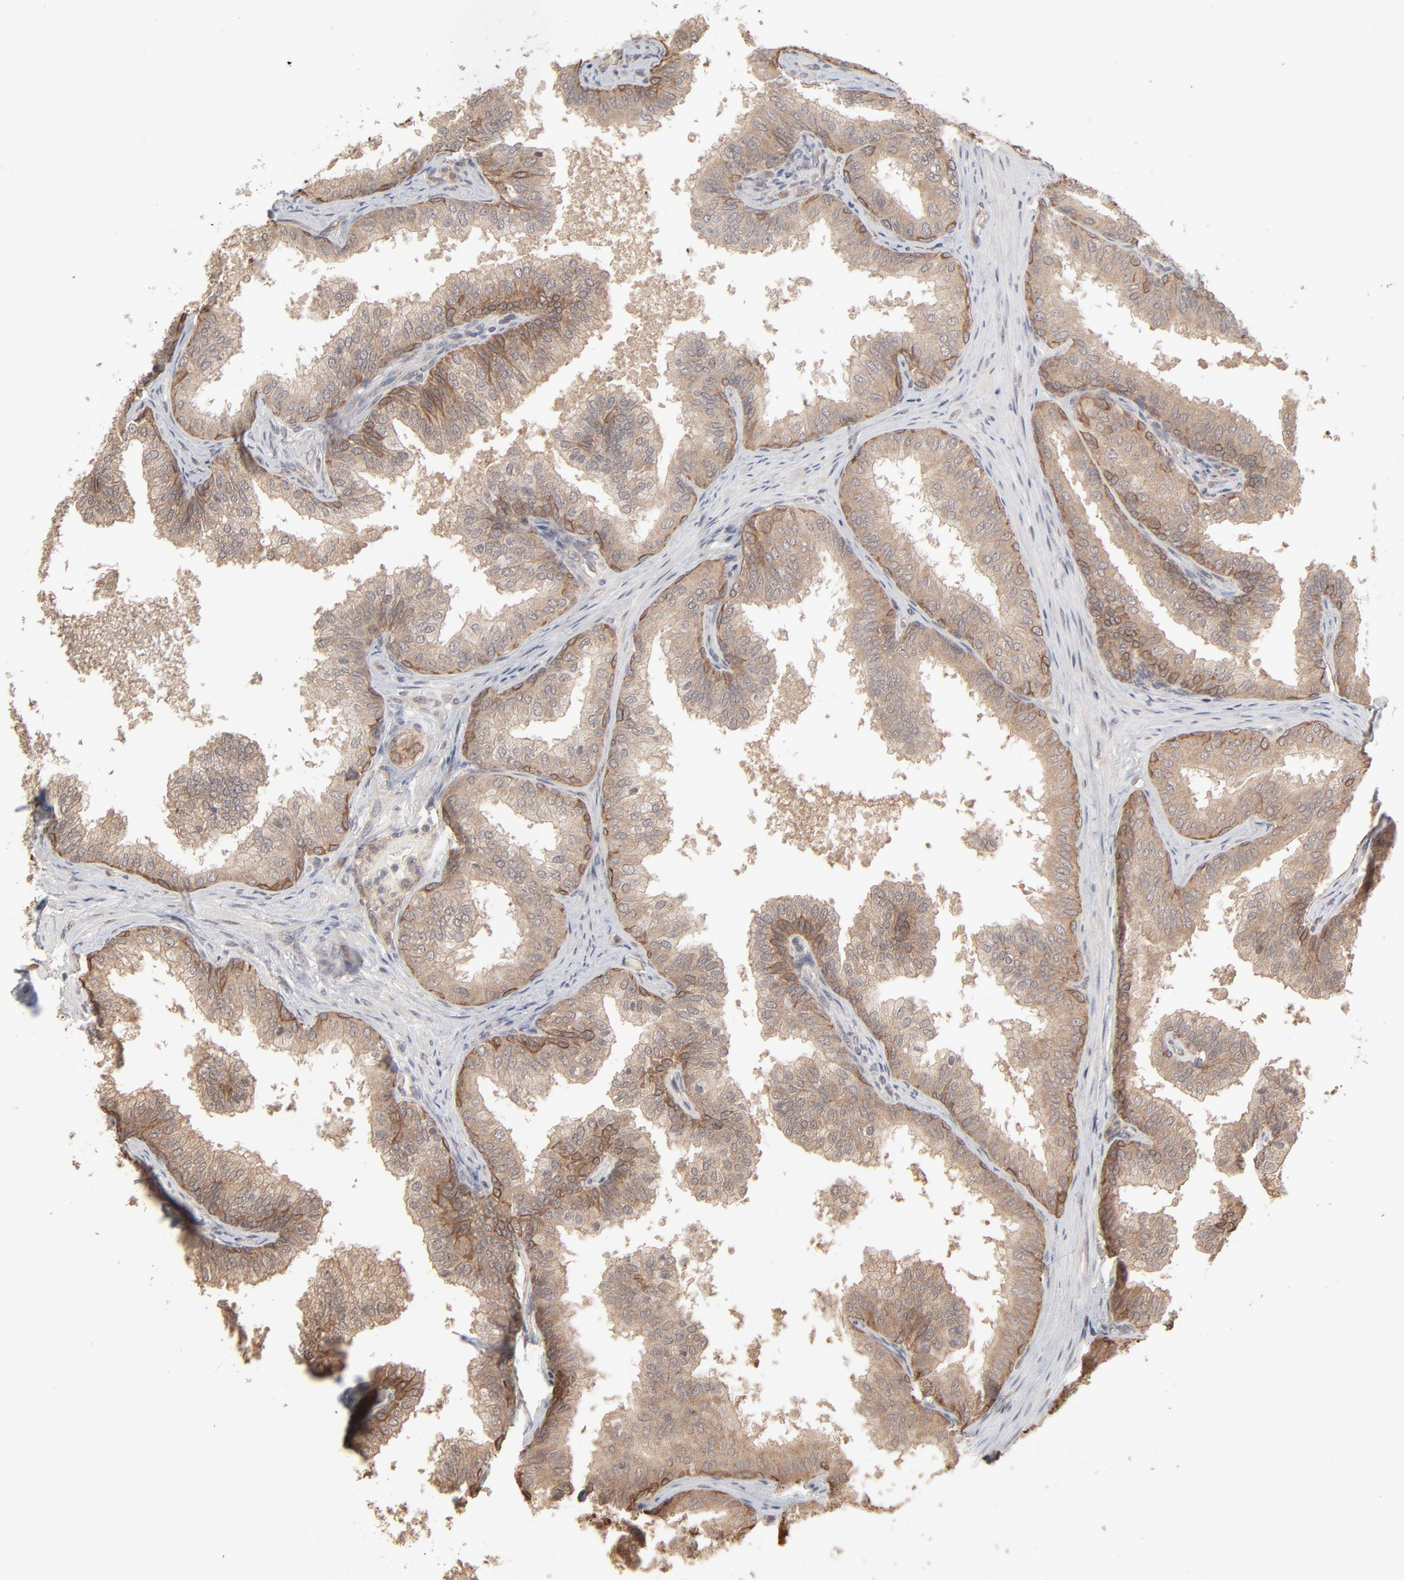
{"staining": {"intensity": "weak", "quantity": ">75%", "location": "cytoplasmic/membranous"}, "tissue": "prostate", "cell_type": "Glandular cells", "image_type": "normal", "snomed": [{"axis": "morphology", "description": "Normal tissue, NOS"}, {"axis": "topography", "description": "Prostate"}], "caption": "Glandular cells demonstrate low levels of weak cytoplasmic/membranous staining in approximately >75% of cells in normal human prostate. (IHC, brightfield microscopy, high magnification).", "gene": "SCFD1", "patient": {"sex": "male", "age": 60}}